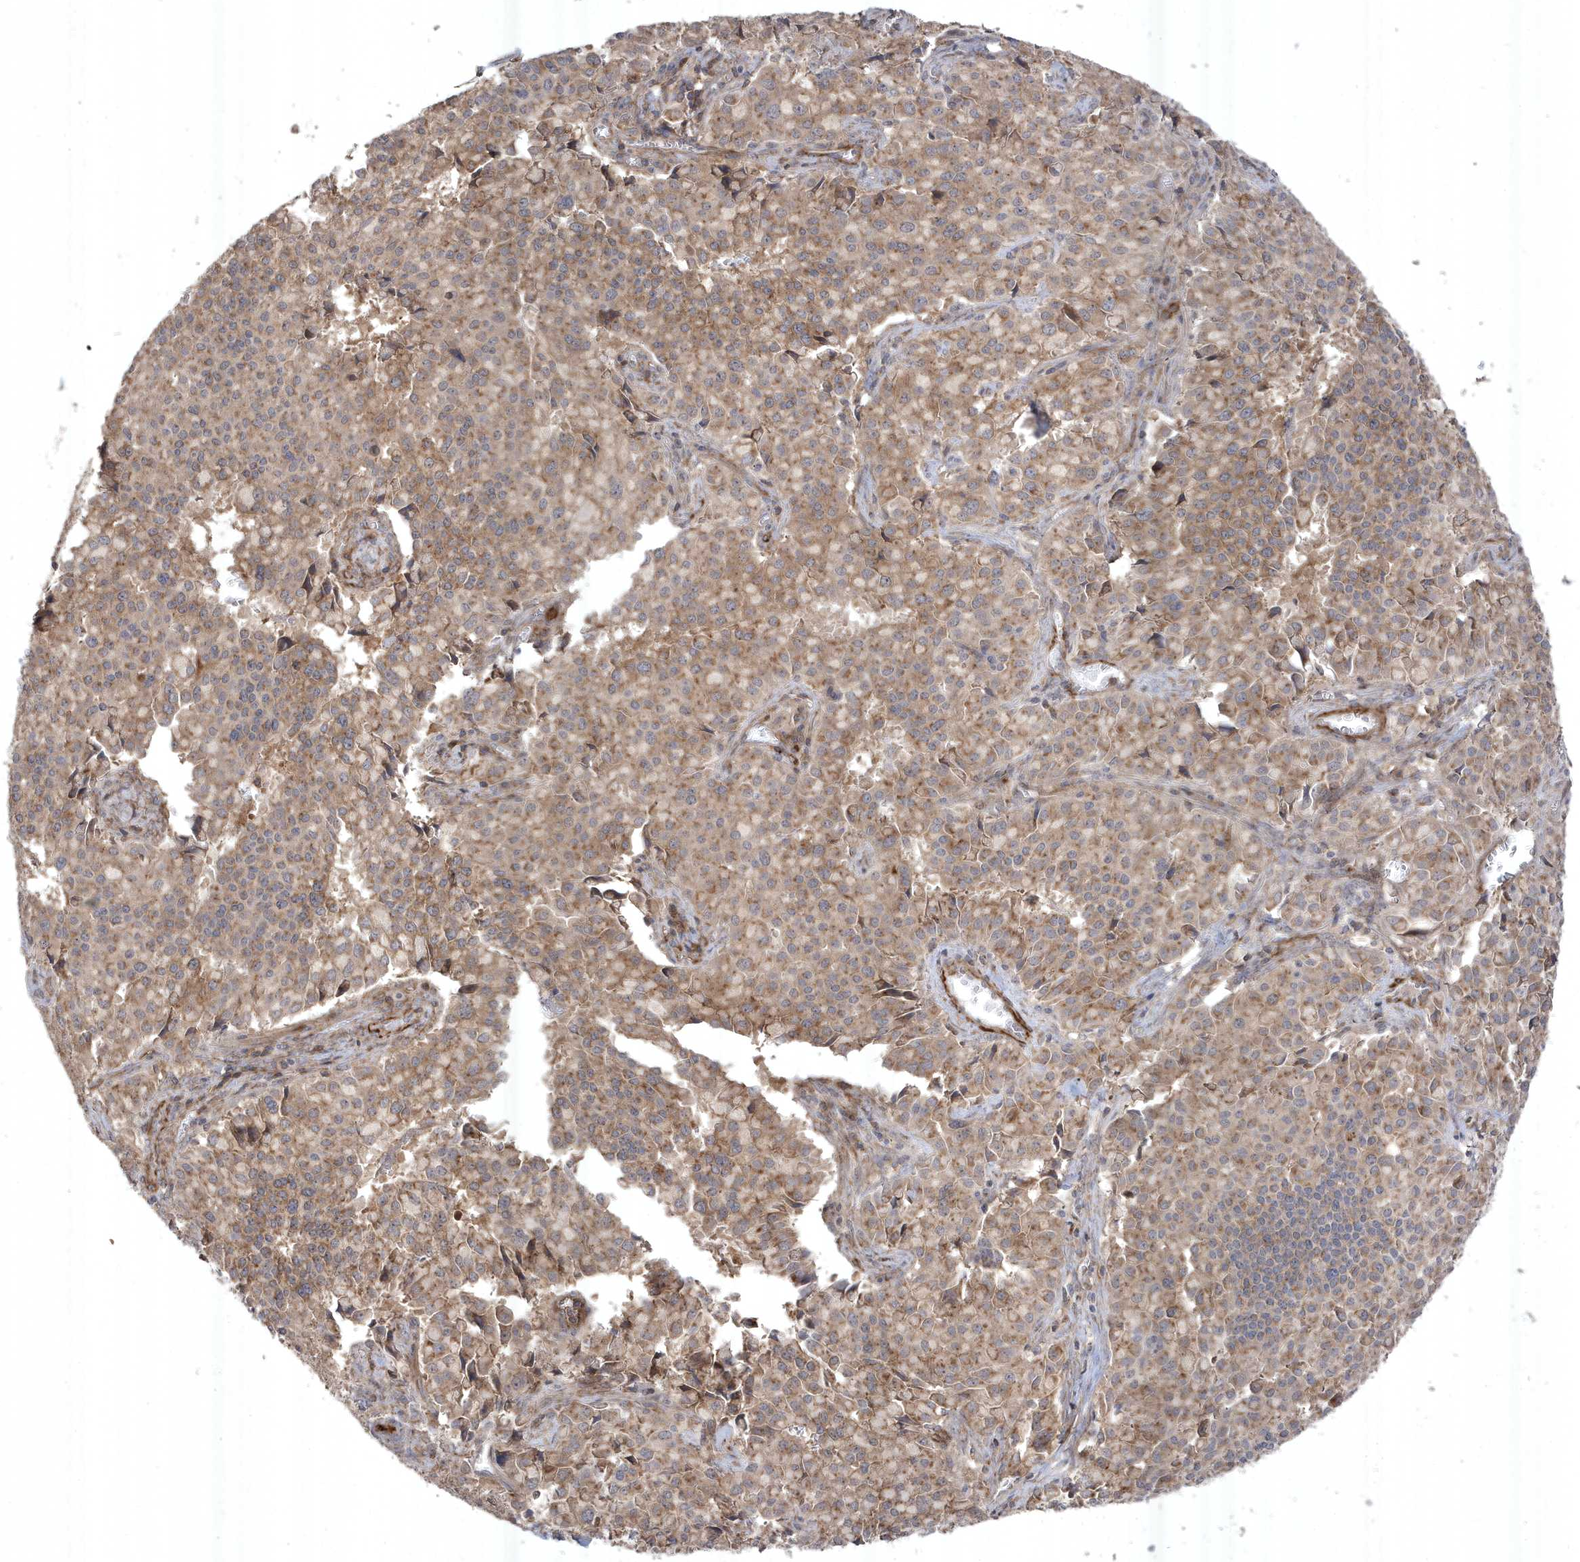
{"staining": {"intensity": "moderate", "quantity": "25%-75%", "location": "cytoplasmic/membranous"}, "tissue": "pancreatic cancer", "cell_type": "Tumor cells", "image_type": "cancer", "snomed": [{"axis": "morphology", "description": "Adenocarcinoma, NOS"}, {"axis": "topography", "description": "Pancreas"}], "caption": "There is medium levels of moderate cytoplasmic/membranous staining in tumor cells of pancreatic cancer, as demonstrated by immunohistochemical staining (brown color).", "gene": "CETN3", "patient": {"sex": "male", "age": 65}}